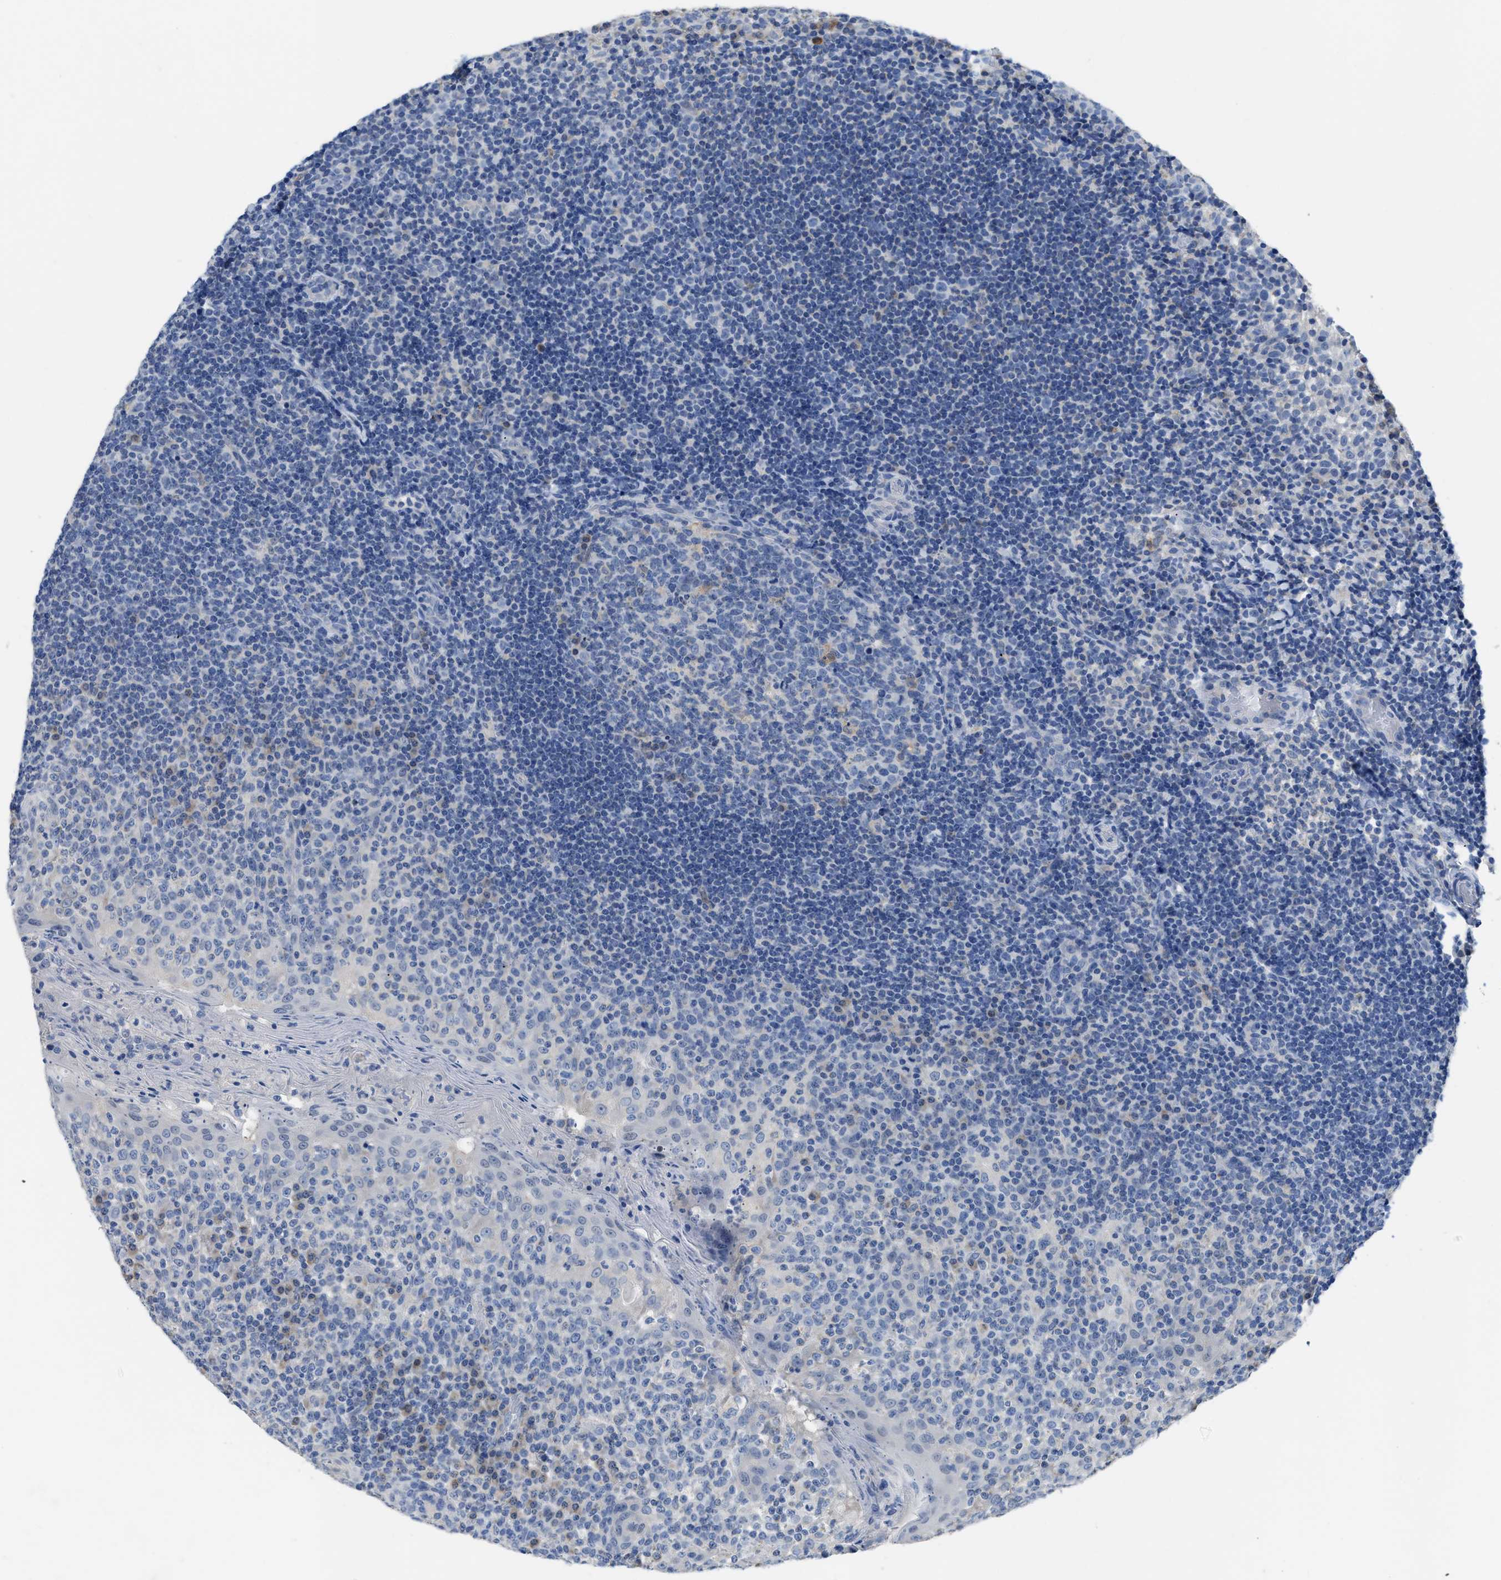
{"staining": {"intensity": "negative", "quantity": "none", "location": "none"}, "tissue": "tonsil", "cell_type": "Germinal center cells", "image_type": "normal", "snomed": [{"axis": "morphology", "description": "Normal tissue, NOS"}, {"axis": "topography", "description": "Tonsil"}], "caption": "IHC photomicrograph of normal human tonsil stained for a protein (brown), which exhibits no positivity in germinal center cells. (Stains: DAB (3,3'-diaminobenzidine) immunohistochemistry with hematoxylin counter stain, Microscopy: brightfield microscopy at high magnification).", "gene": "ETFA", "patient": {"sex": "female", "age": 19}}